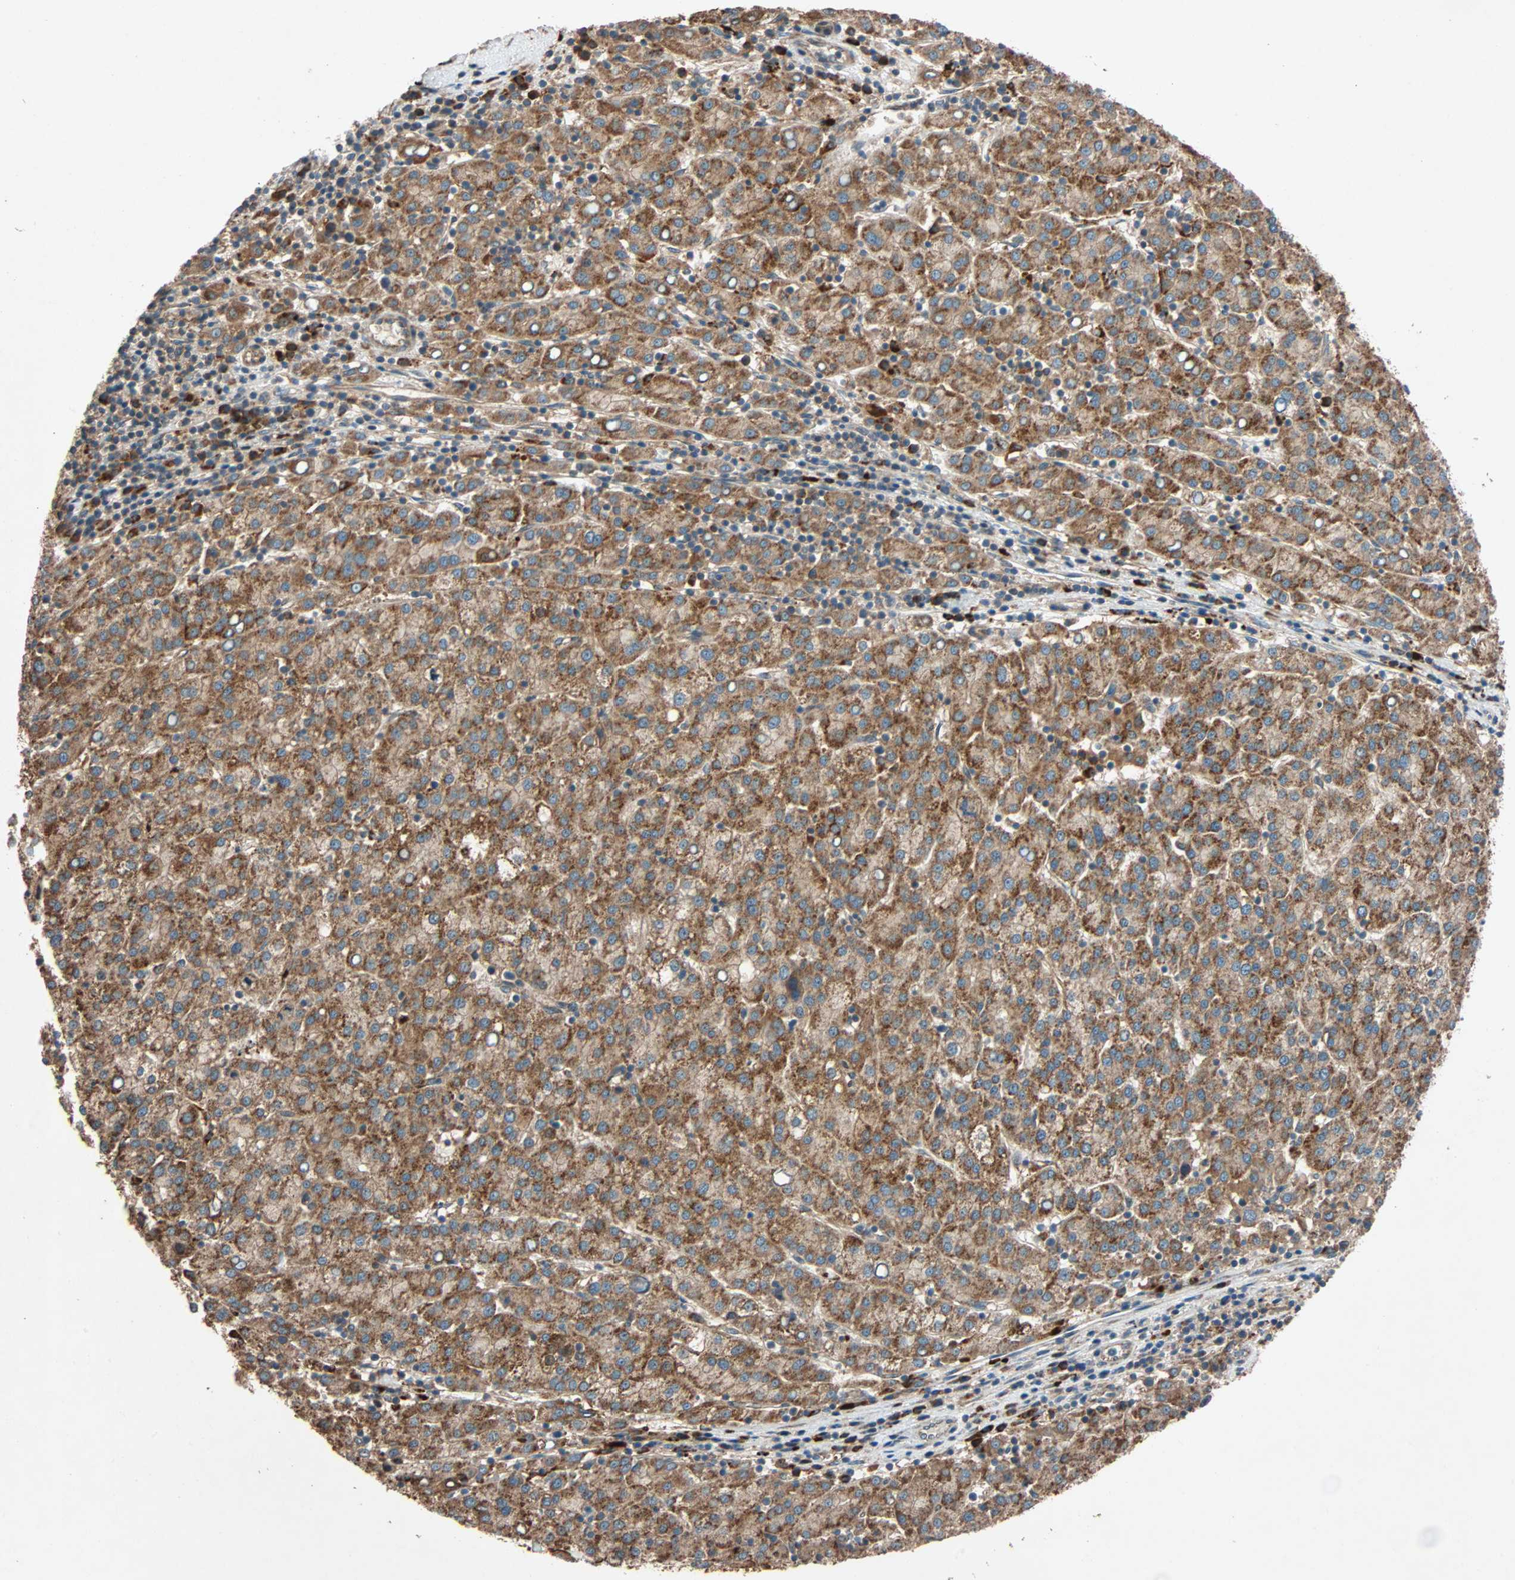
{"staining": {"intensity": "moderate", "quantity": ">75%", "location": "cytoplasmic/membranous"}, "tissue": "liver cancer", "cell_type": "Tumor cells", "image_type": "cancer", "snomed": [{"axis": "morphology", "description": "Carcinoma, Hepatocellular, NOS"}, {"axis": "topography", "description": "Liver"}], "caption": "A brown stain labels moderate cytoplasmic/membranous positivity of a protein in human hepatocellular carcinoma (liver) tumor cells.", "gene": "PHYH", "patient": {"sex": "female", "age": 58}}